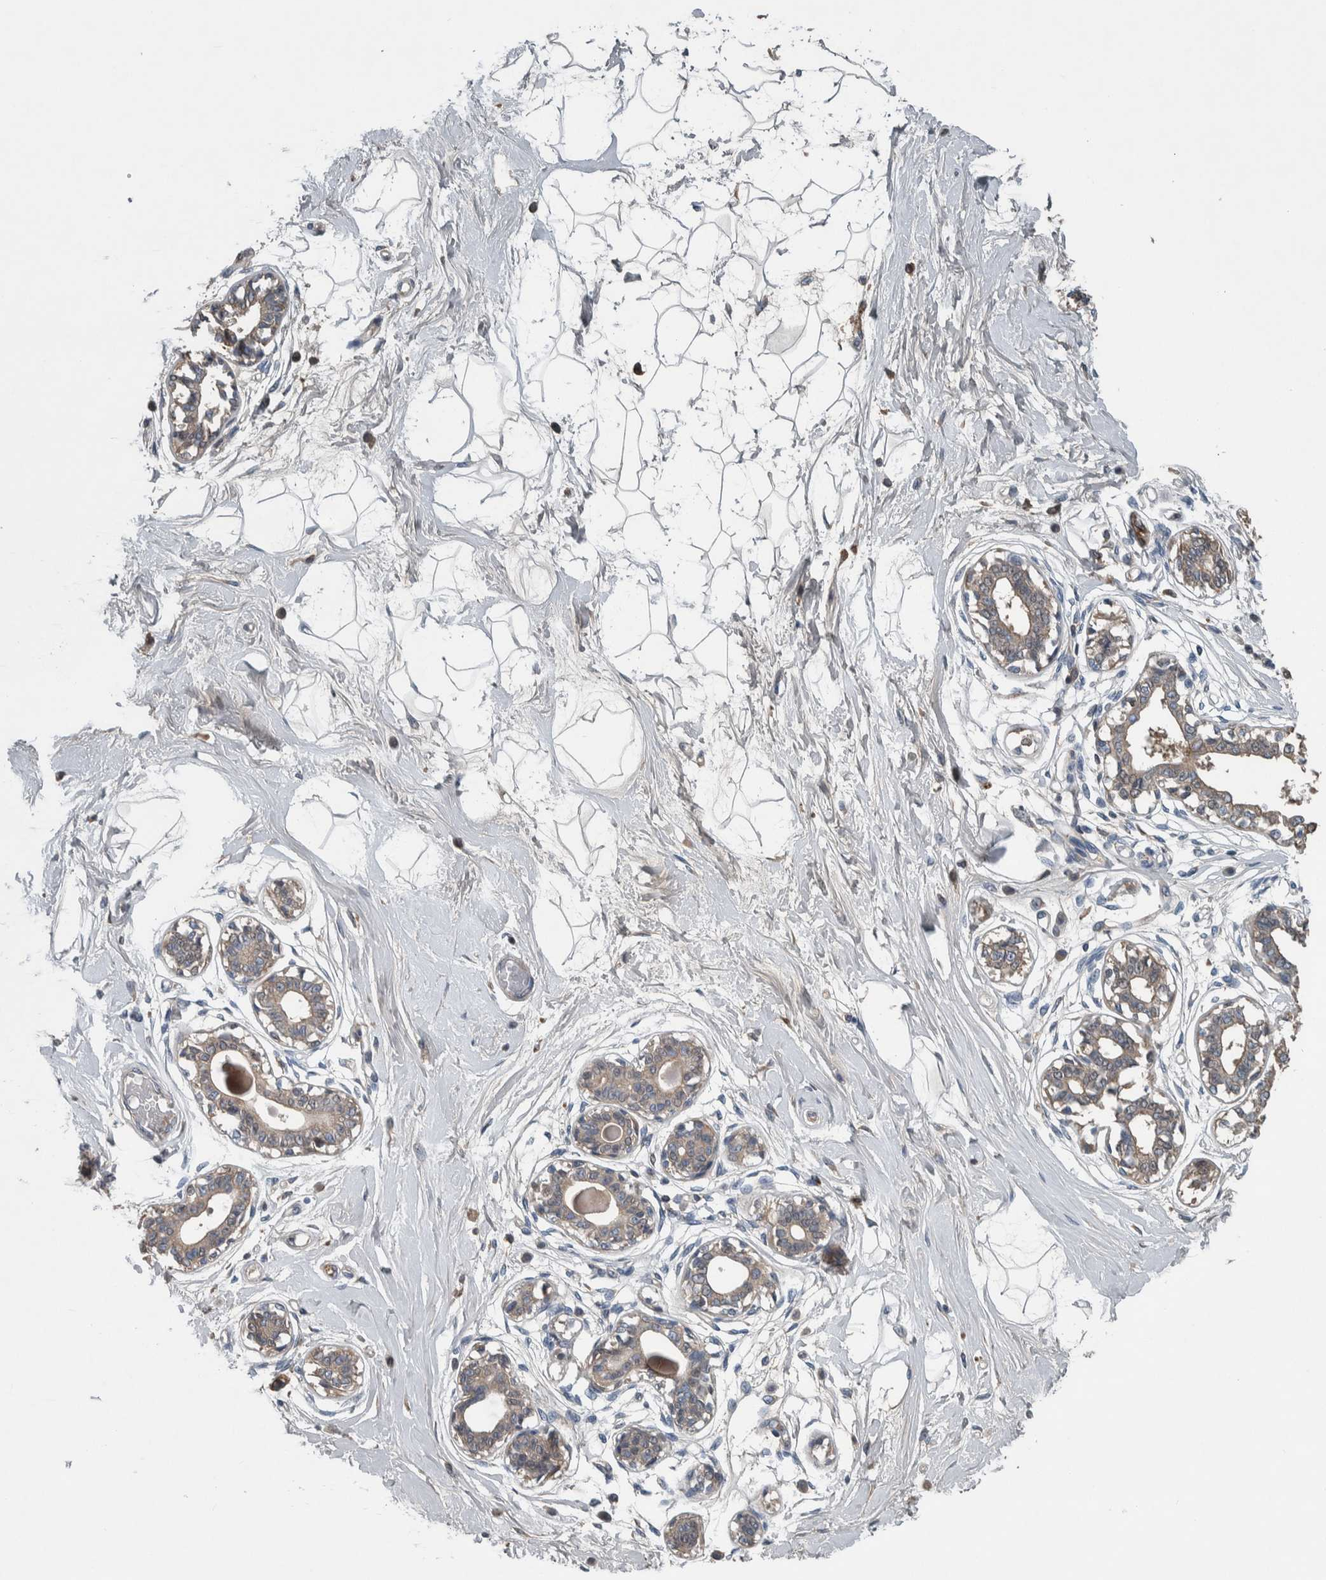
{"staining": {"intensity": "negative", "quantity": "none", "location": "none"}, "tissue": "breast", "cell_type": "Adipocytes", "image_type": "normal", "snomed": [{"axis": "morphology", "description": "Normal tissue, NOS"}, {"axis": "topography", "description": "Breast"}], "caption": "Breast stained for a protein using IHC reveals no staining adipocytes.", "gene": "SERPINC1", "patient": {"sex": "female", "age": 45}}